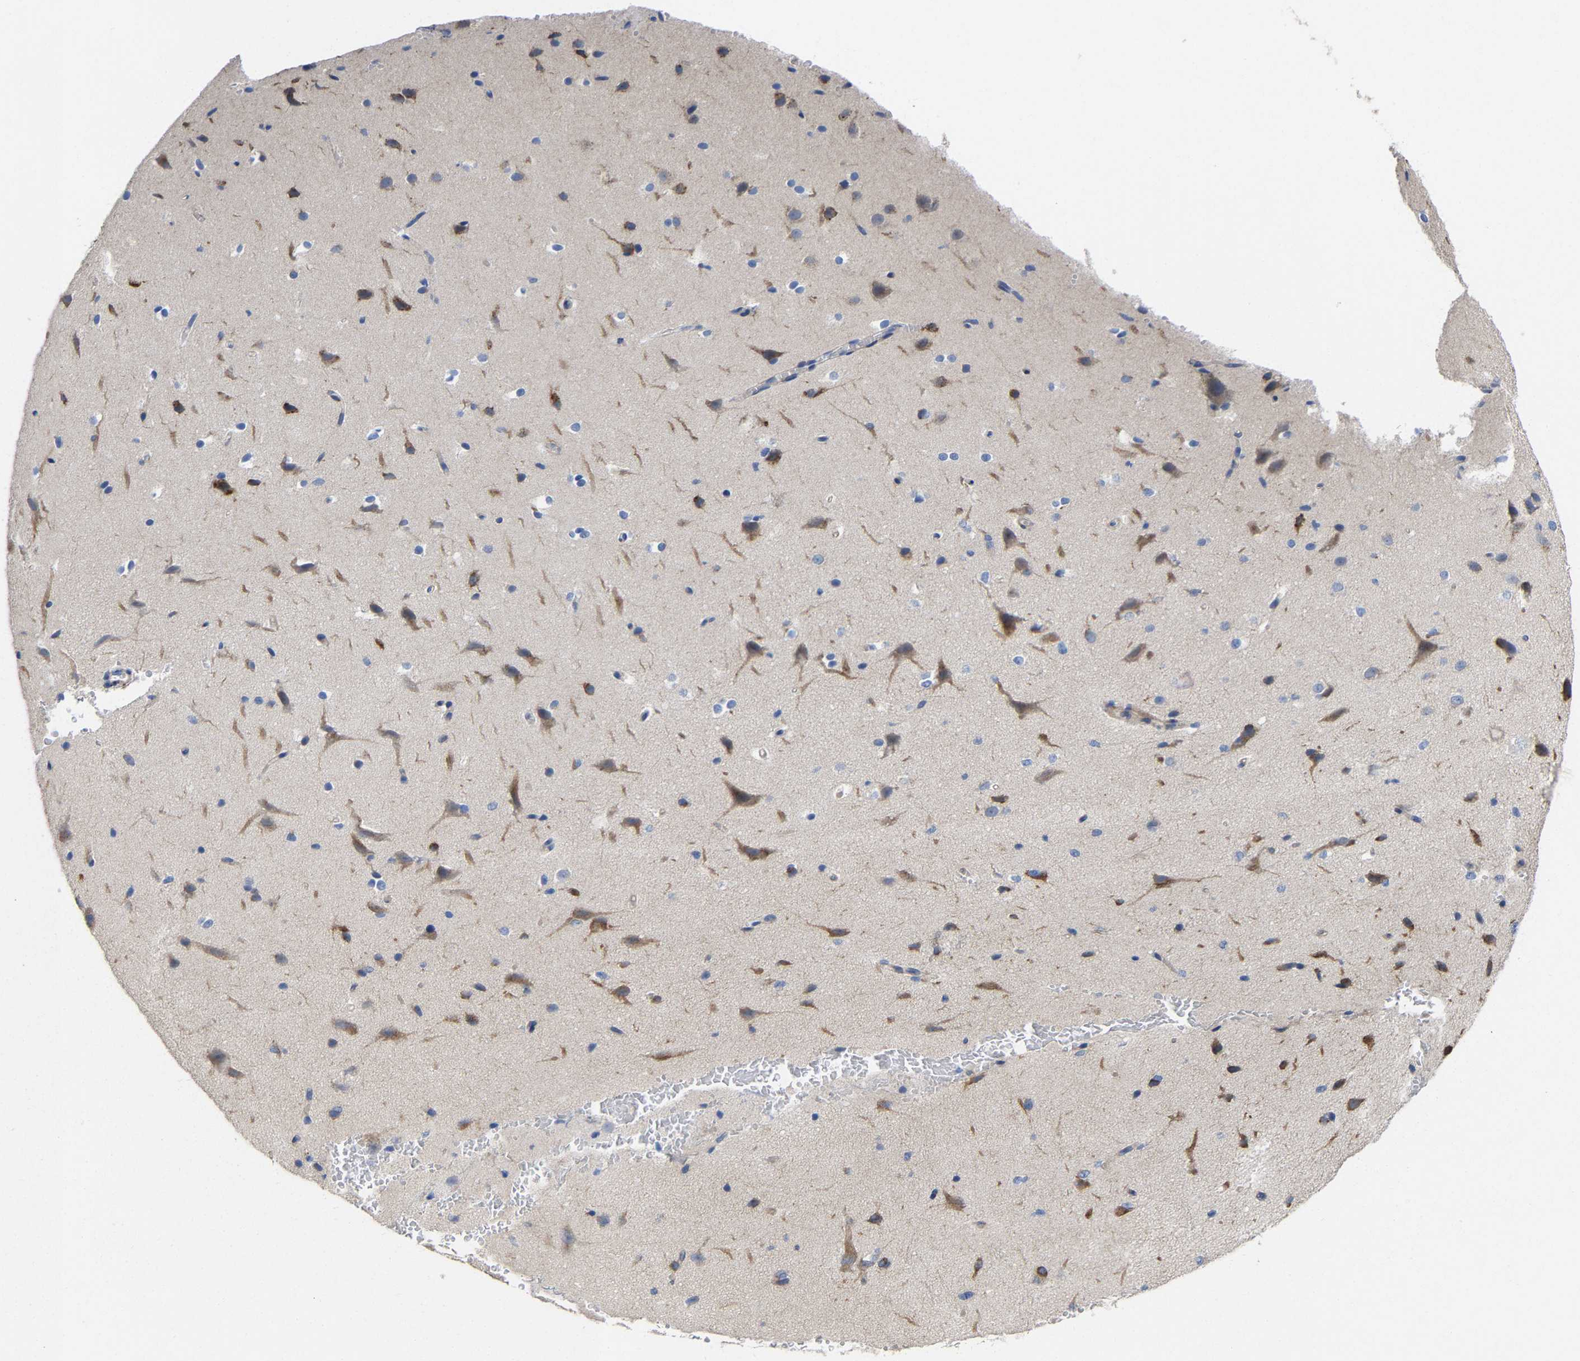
{"staining": {"intensity": "negative", "quantity": "none", "location": "none"}, "tissue": "cerebral cortex", "cell_type": "Endothelial cells", "image_type": "normal", "snomed": [{"axis": "morphology", "description": "Normal tissue, NOS"}, {"axis": "morphology", "description": "Developmental malformation"}, {"axis": "topography", "description": "Cerebral cortex"}], "caption": "A histopathology image of human cerebral cortex is negative for staining in endothelial cells. (DAB immunohistochemistry, high magnification).", "gene": "PPP1R15A", "patient": {"sex": "female", "age": 30}}